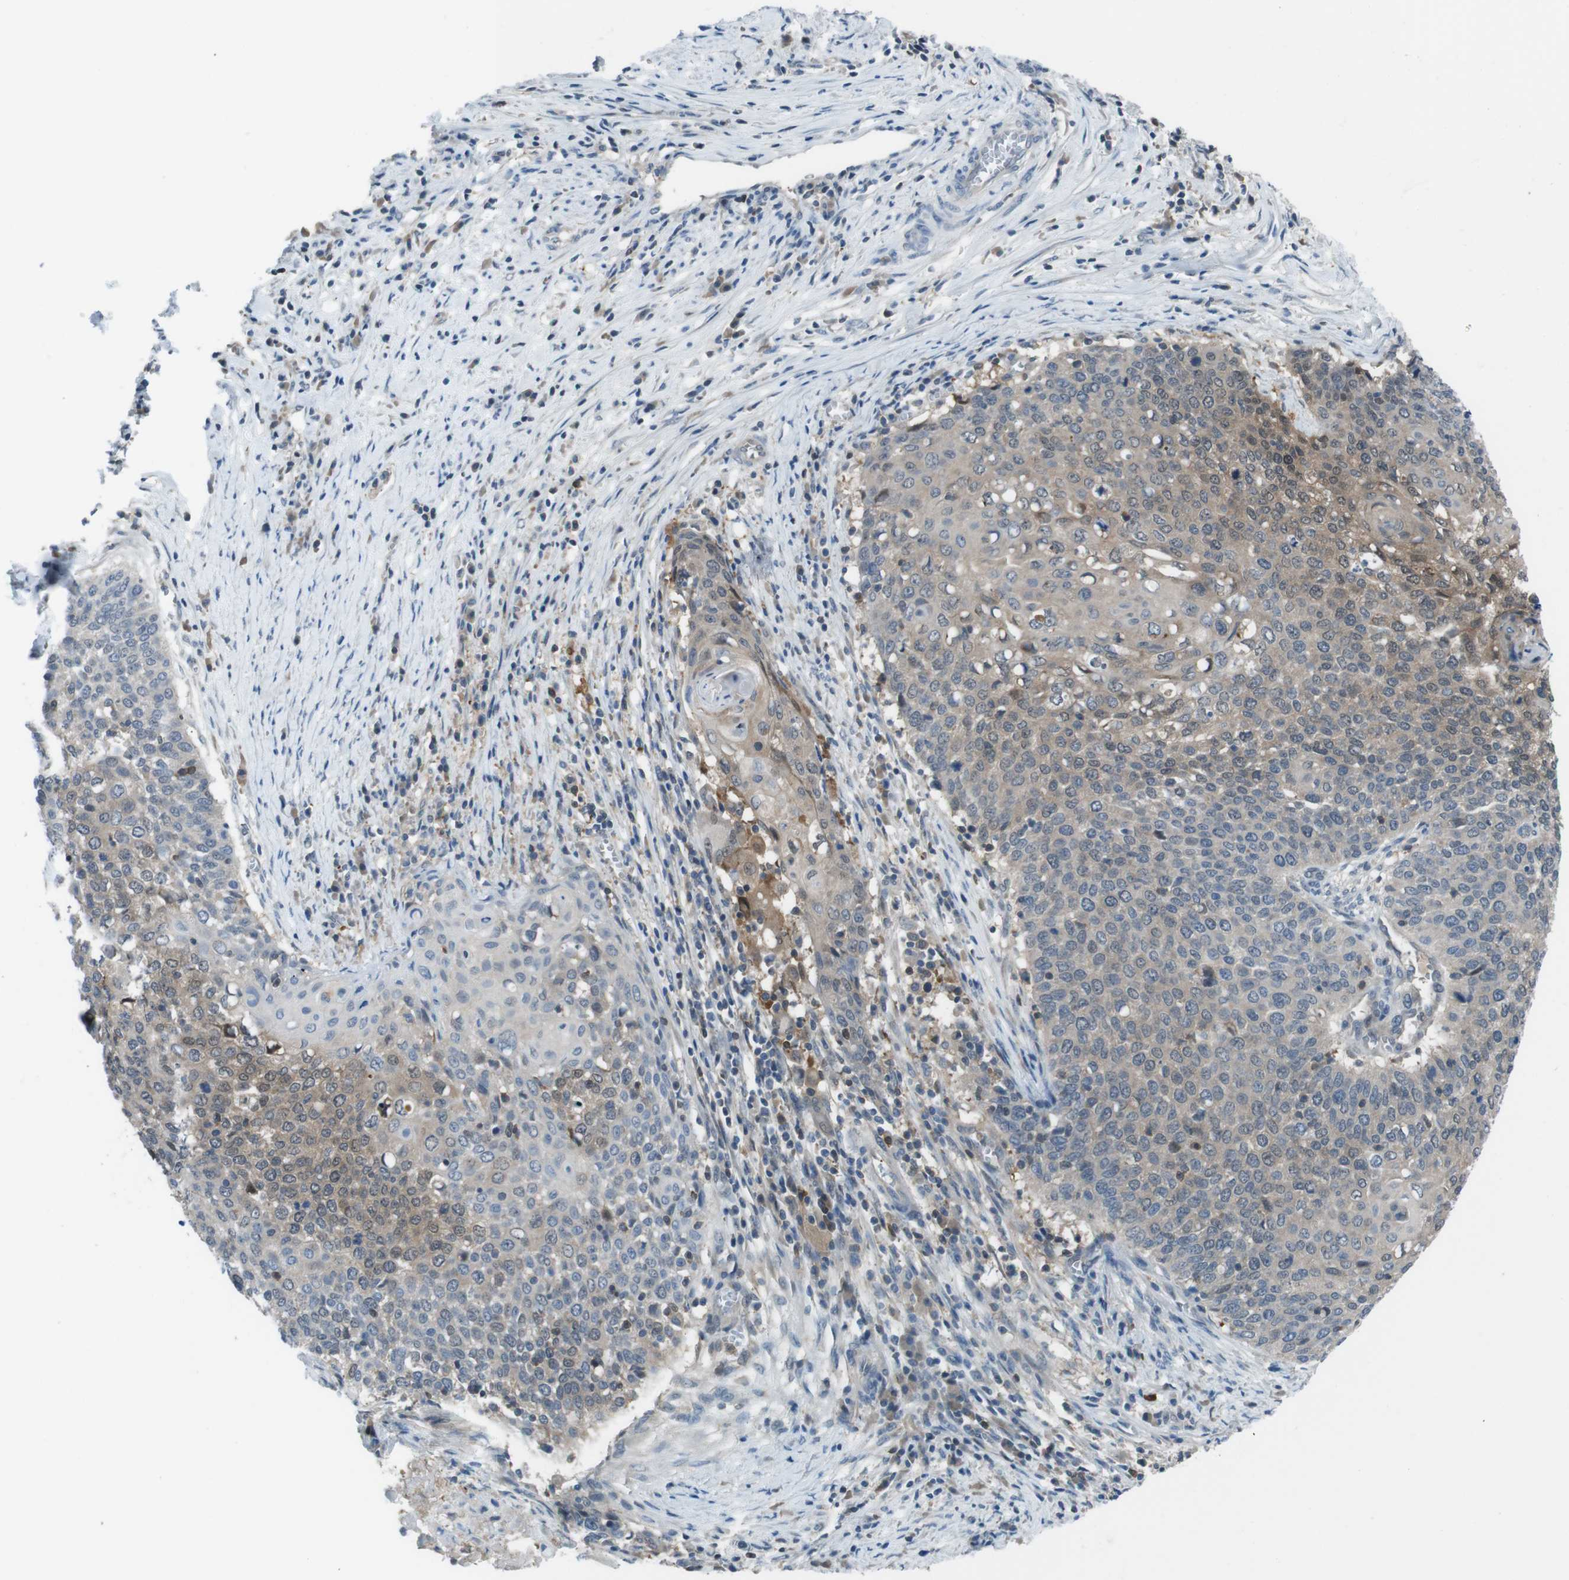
{"staining": {"intensity": "moderate", "quantity": "25%-75%", "location": "cytoplasmic/membranous,nuclear"}, "tissue": "cervical cancer", "cell_type": "Tumor cells", "image_type": "cancer", "snomed": [{"axis": "morphology", "description": "Squamous cell carcinoma, NOS"}, {"axis": "topography", "description": "Cervix"}], "caption": "Cervical cancer (squamous cell carcinoma) stained with DAB IHC demonstrates medium levels of moderate cytoplasmic/membranous and nuclear staining in about 25%-75% of tumor cells.", "gene": "NANOS2", "patient": {"sex": "female", "age": 39}}